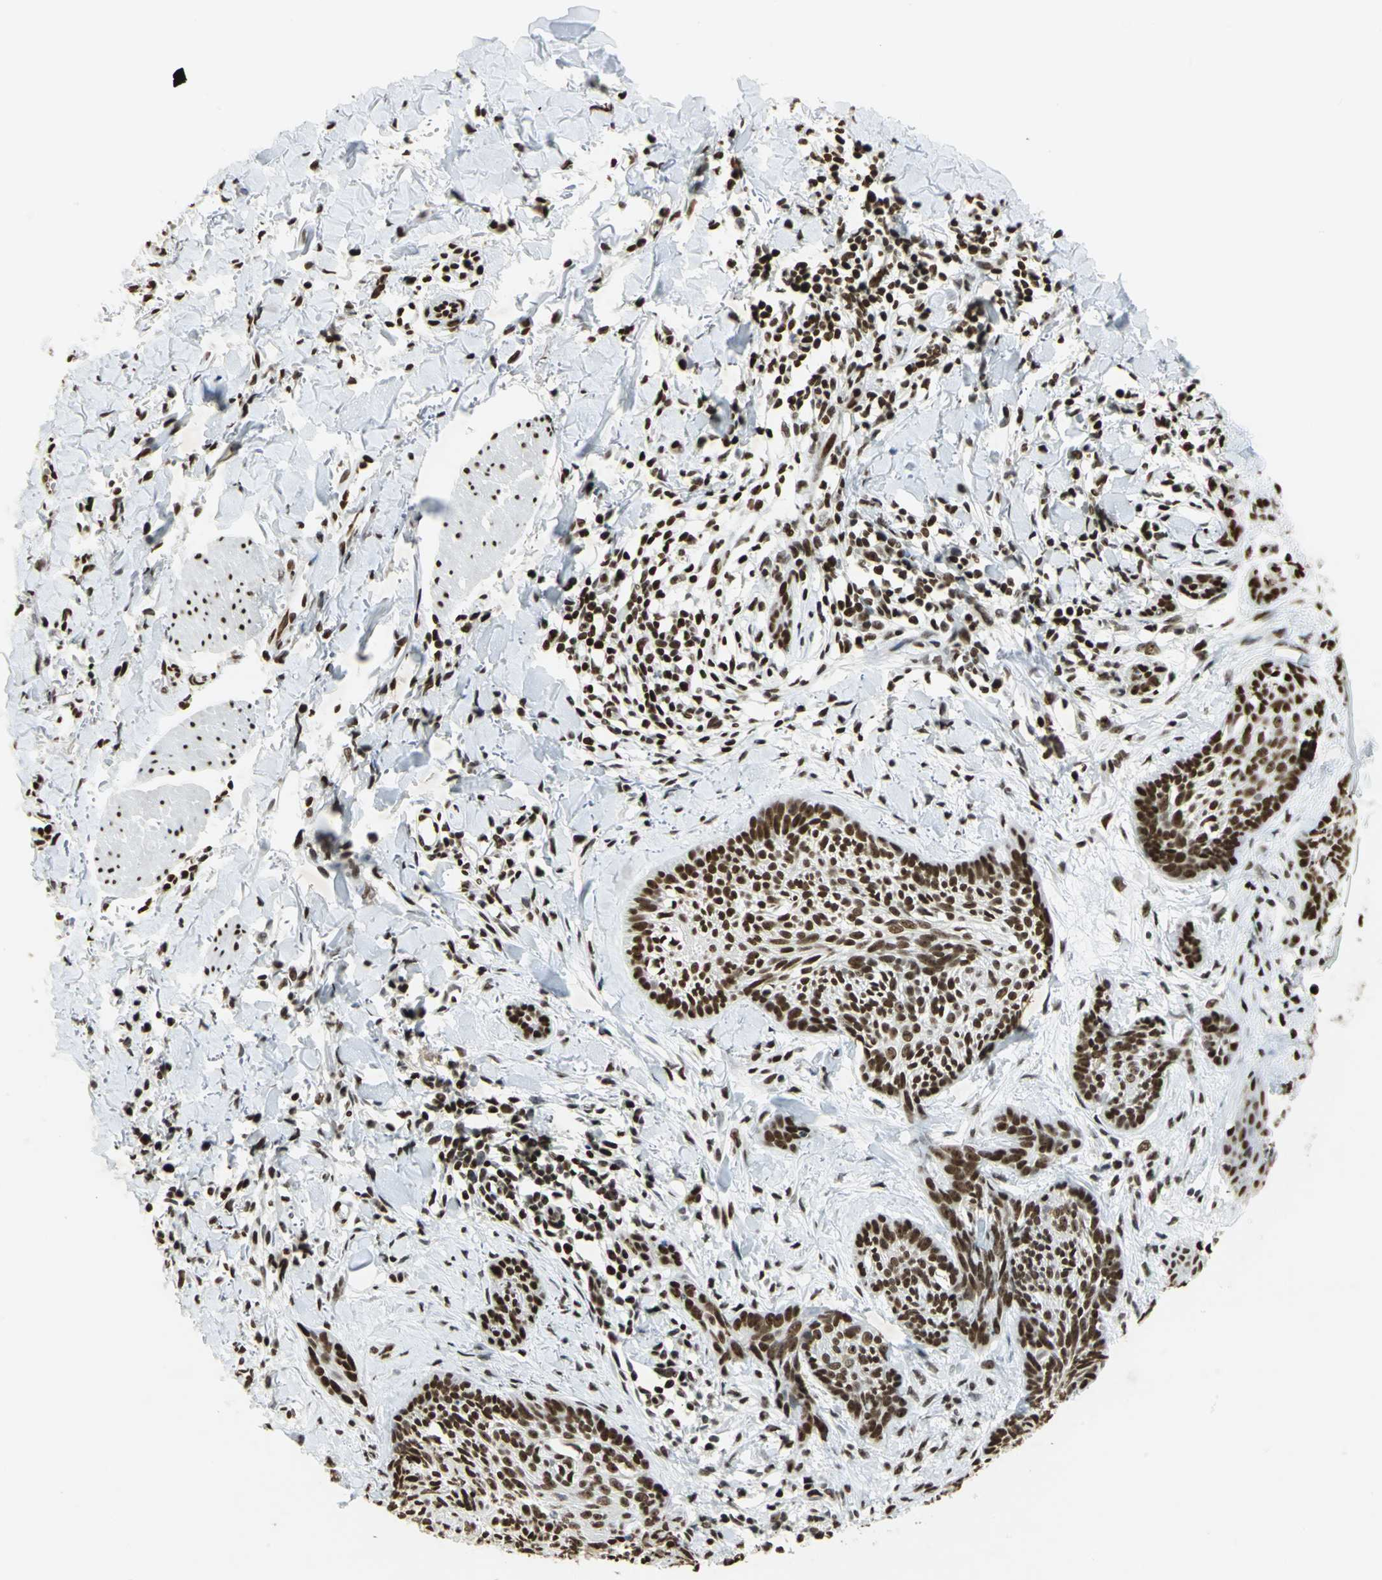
{"staining": {"intensity": "strong", "quantity": ">75%", "location": "nuclear"}, "tissue": "skin cancer", "cell_type": "Tumor cells", "image_type": "cancer", "snomed": [{"axis": "morphology", "description": "Normal tissue, NOS"}, {"axis": "morphology", "description": "Basal cell carcinoma"}, {"axis": "topography", "description": "Skin"}], "caption": "Skin cancer was stained to show a protein in brown. There is high levels of strong nuclear positivity in approximately >75% of tumor cells. Nuclei are stained in blue.", "gene": "HMGB1", "patient": {"sex": "male", "age": 71}}